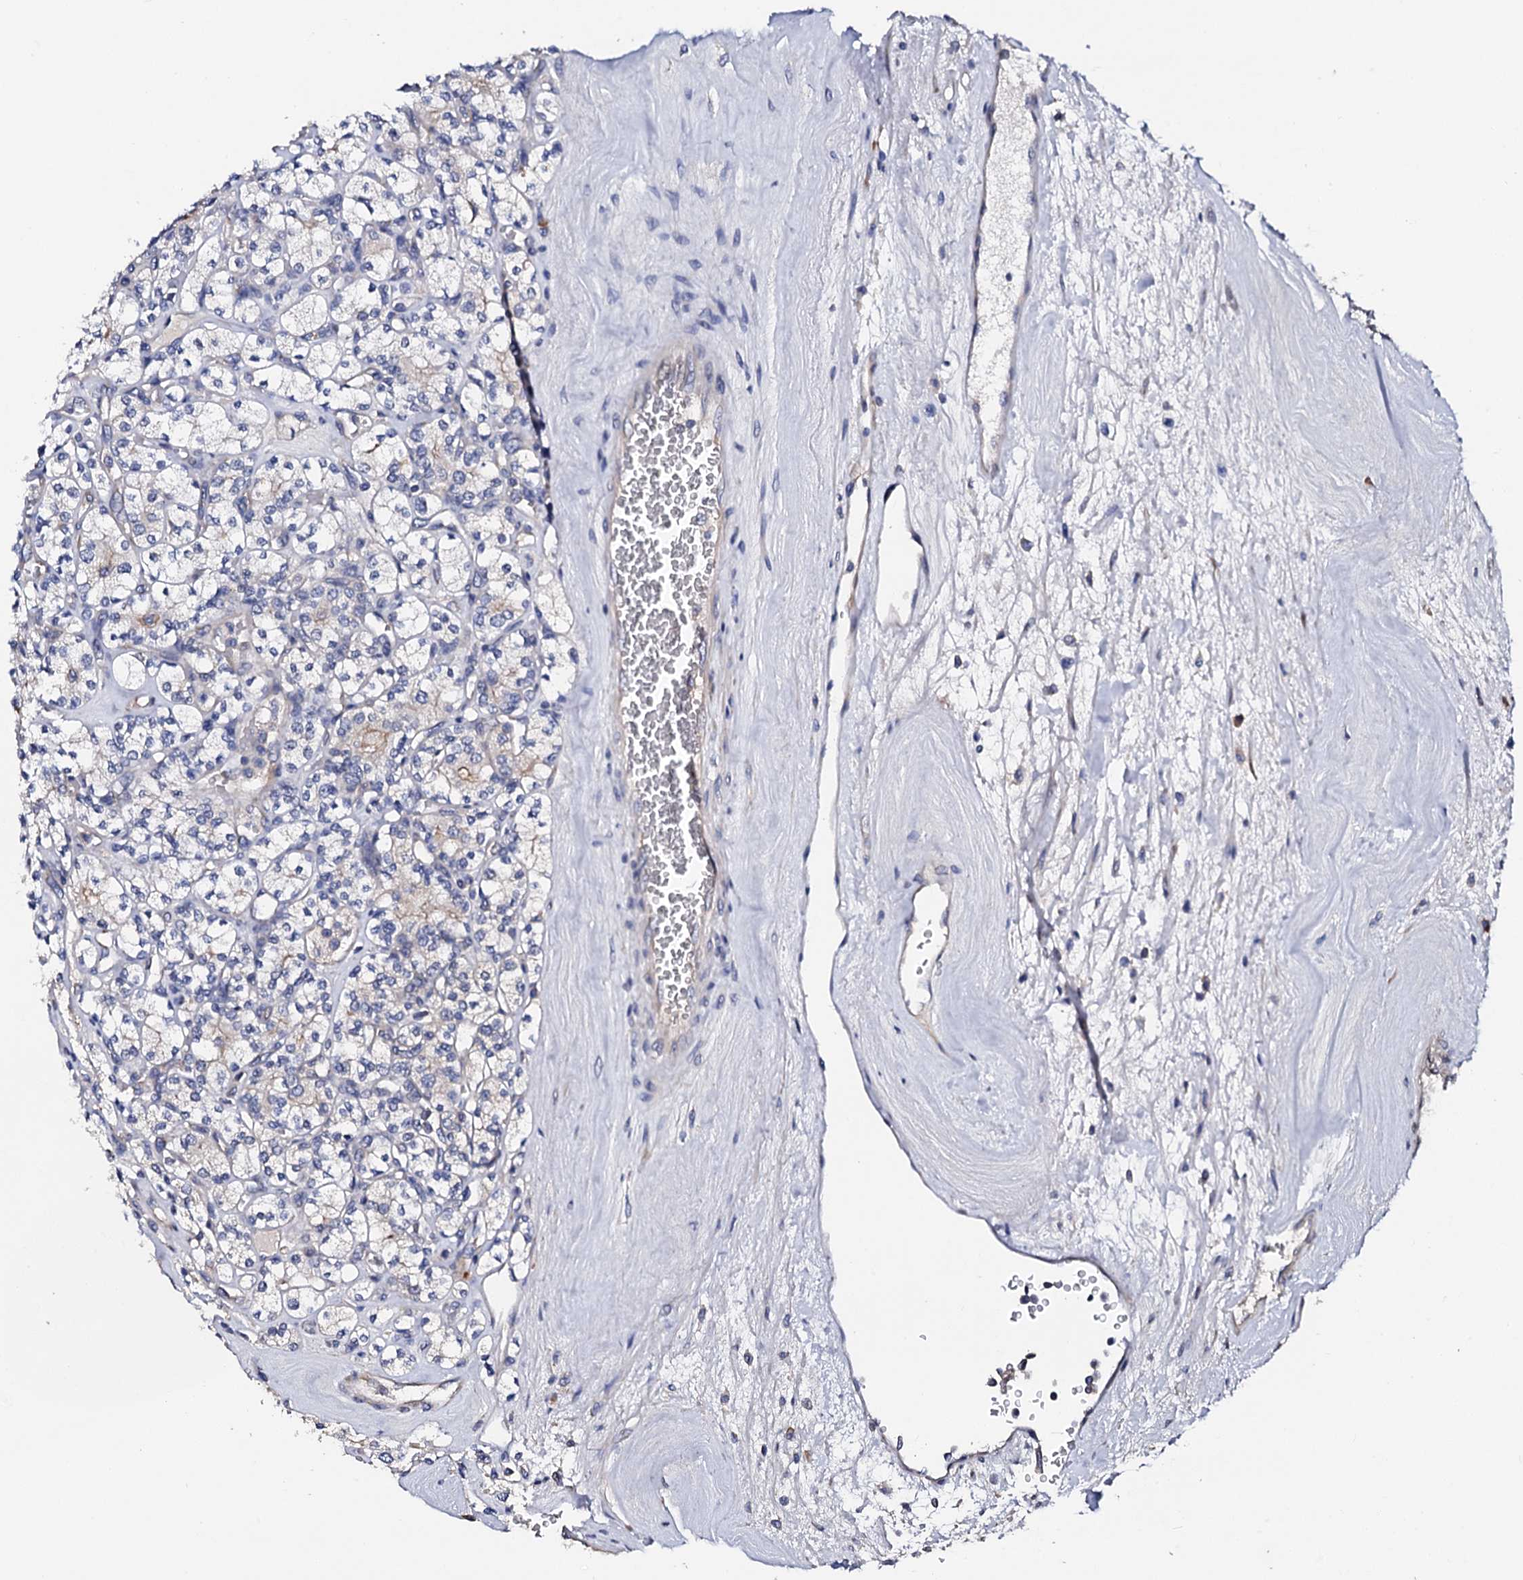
{"staining": {"intensity": "negative", "quantity": "none", "location": "none"}, "tissue": "renal cancer", "cell_type": "Tumor cells", "image_type": "cancer", "snomed": [{"axis": "morphology", "description": "Adenocarcinoma, NOS"}, {"axis": "topography", "description": "Kidney"}], "caption": "There is no significant positivity in tumor cells of renal adenocarcinoma.", "gene": "NUP58", "patient": {"sex": "male", "age": 77}}